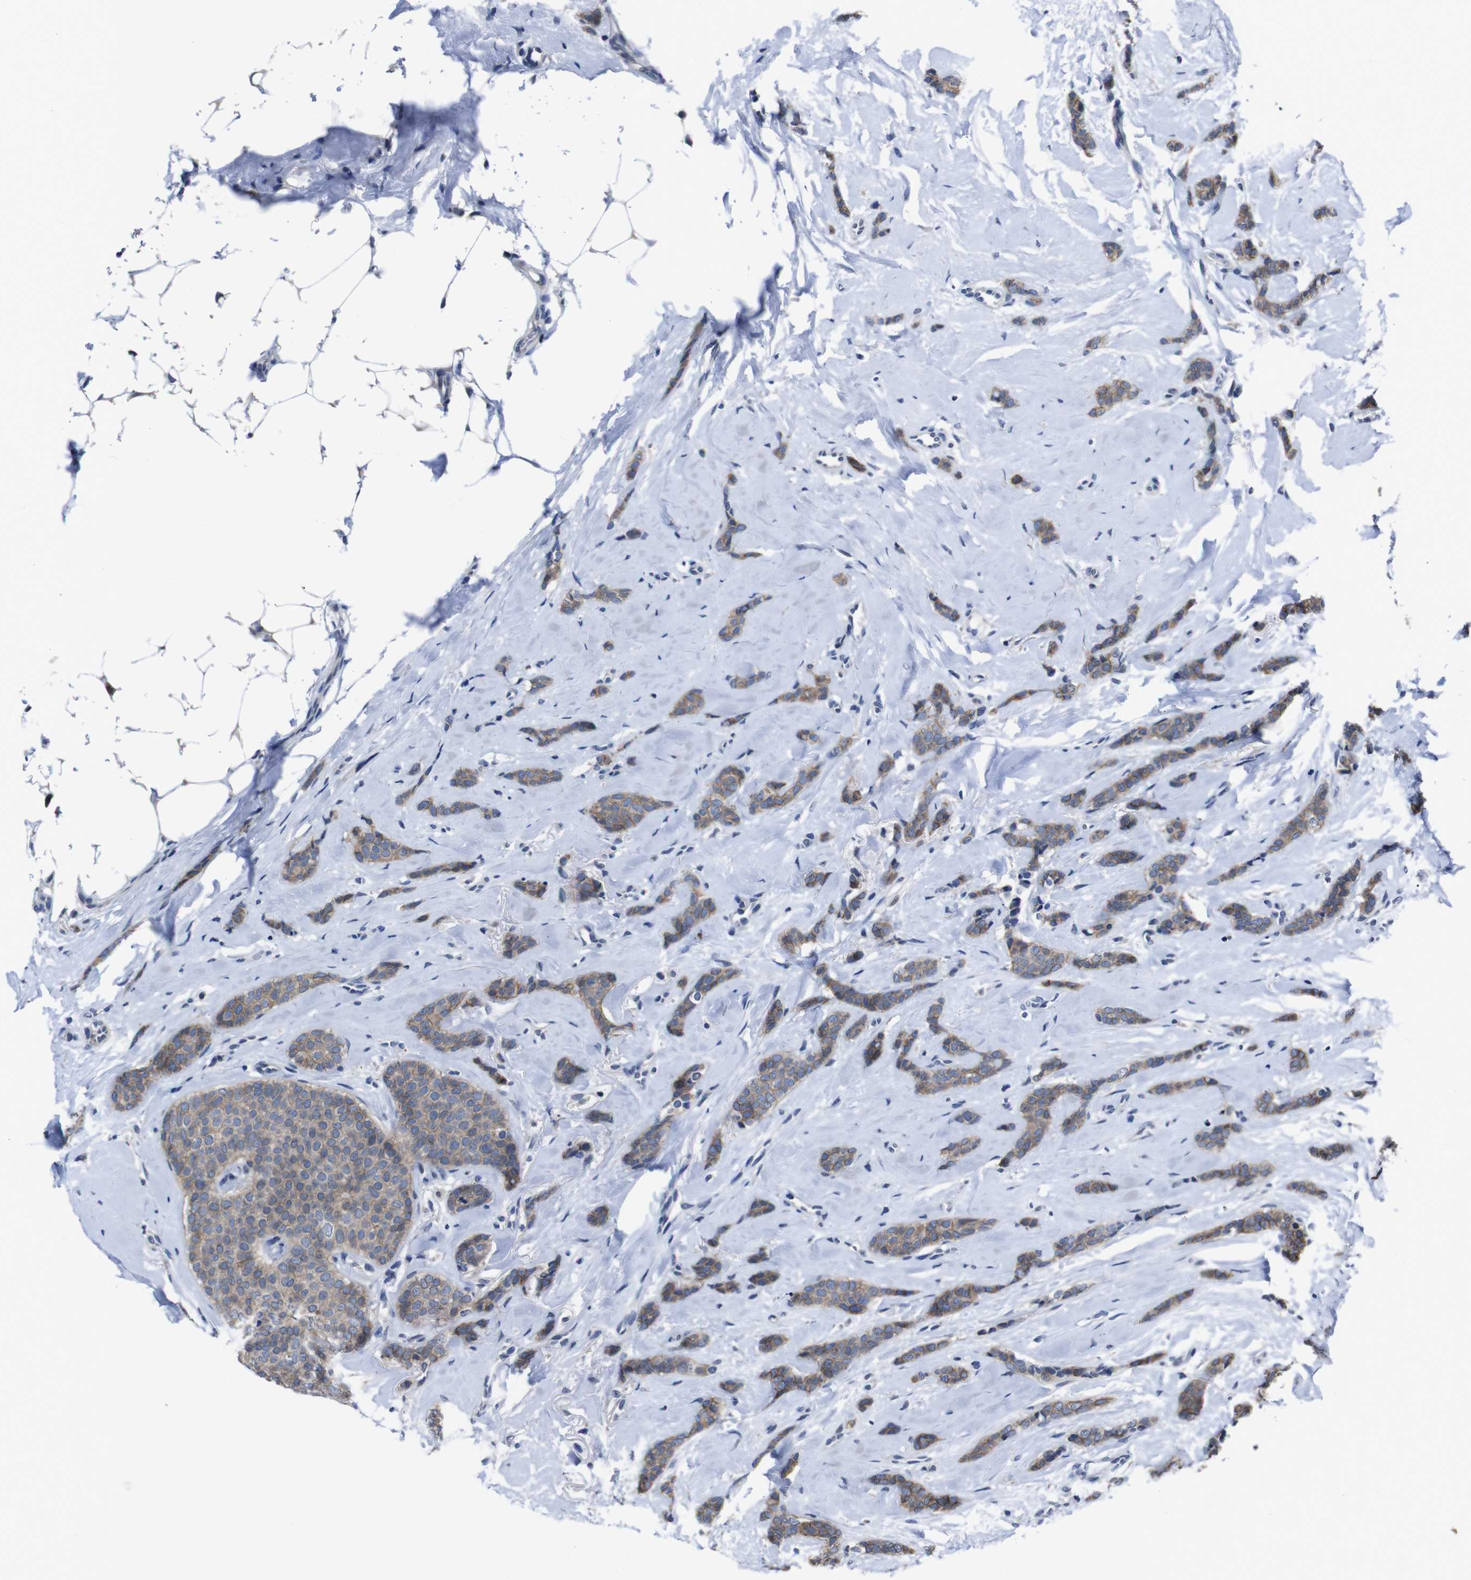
{"staining": {"intensity": "moderate", "quantity": ">75%", "location": "cytoplasmic/membranous"}, "tissue": "breast cancer", "cell_type": "Tumor cells", "image_type": "cancer", "snomed": [{"axis": "morphology", "description": "Lobular carcinoma"}, {"axis": "topography", "description": "Skin"}, {"axis": "topography", "description": "Breast"}], "caption": "This is an image of immunohistochemistry (IHC) staining of breast cancer, which shows moderate positivity in the cytoplasmic/membranous of tumor cells.", "gene": "SEMA4B", "patient": {"sex": "female", "age": 46}}